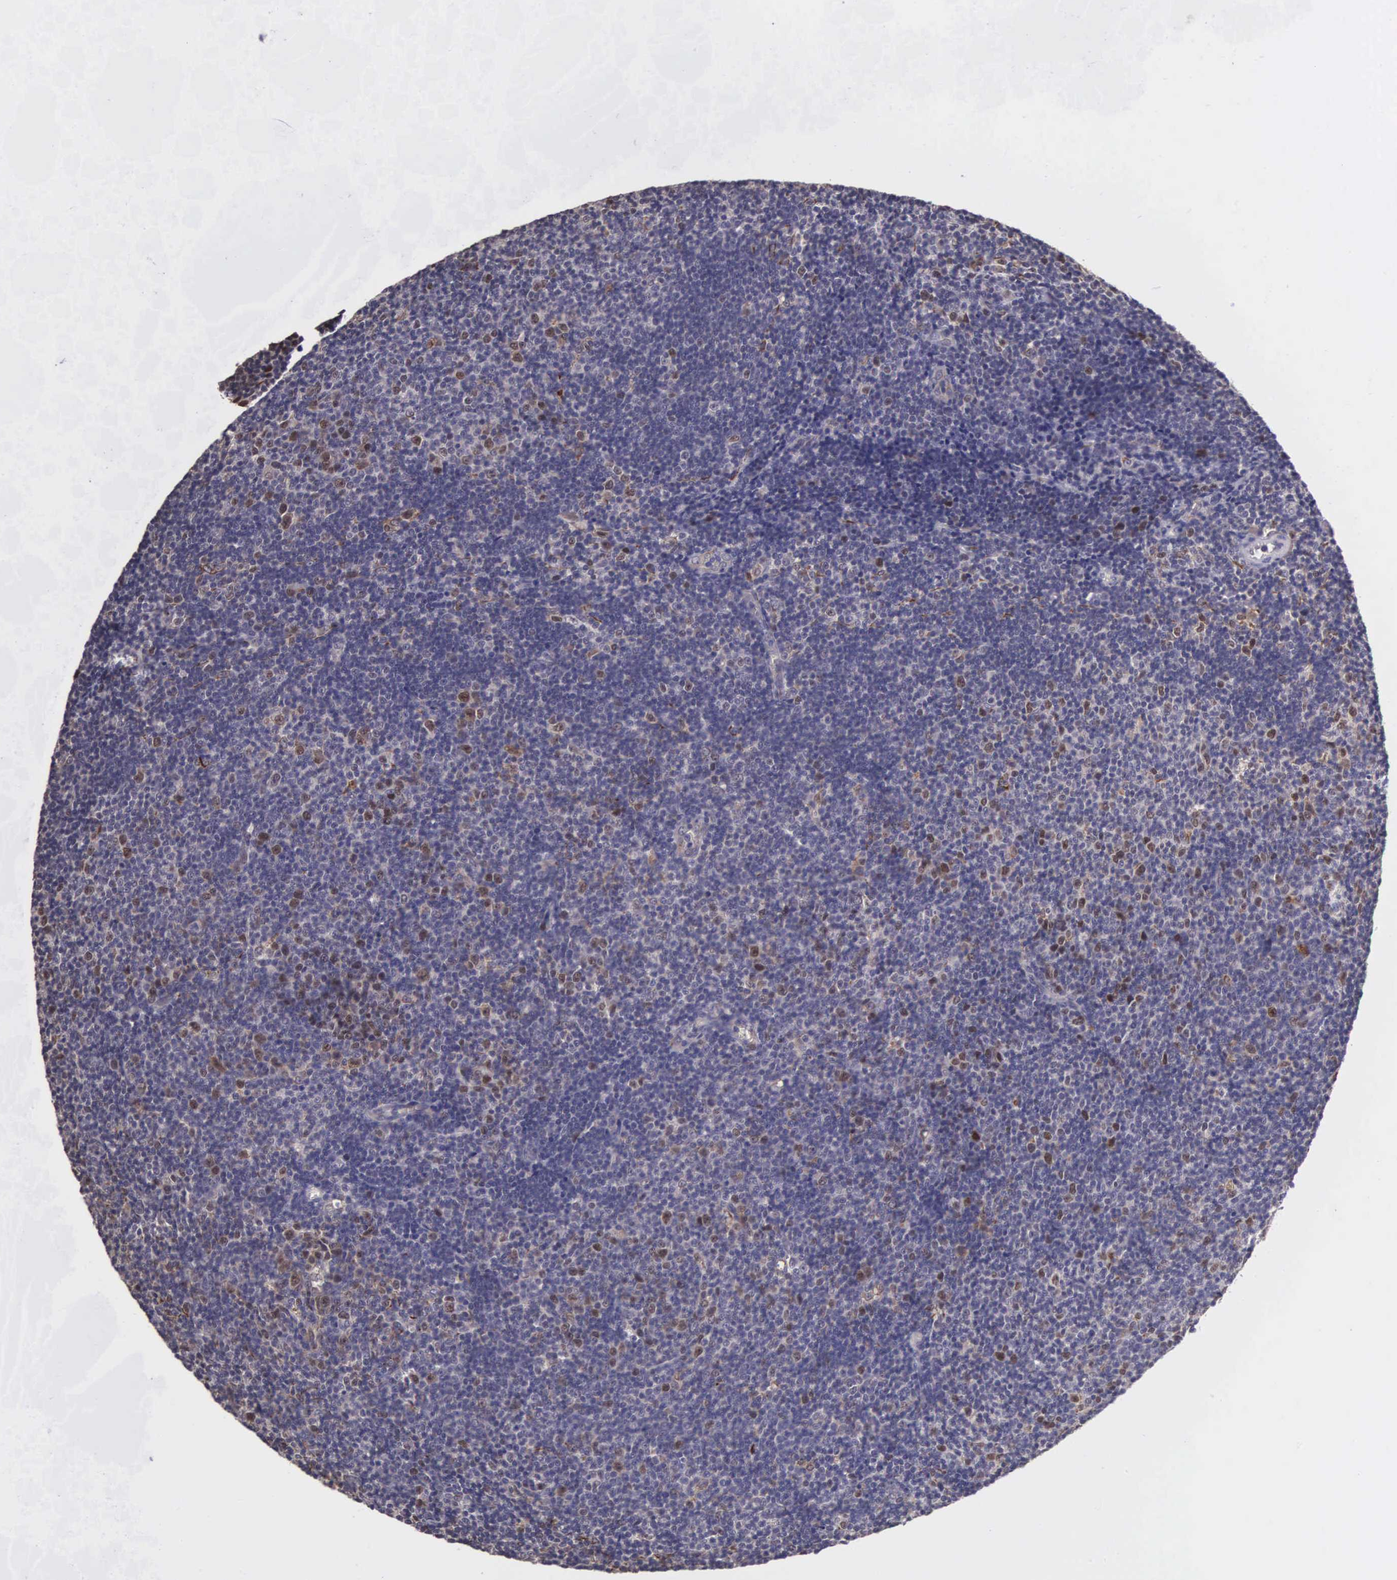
{"staining": {"intensity": "weak", "quantity": "<25%", "location": "nuclear"}, "tissue": "lymphoma", "cell_type": "Tumor cells", "image_type": "cancer", "snomed": [{"axis": "morphology", "description": "Malignant lymphoma, non-Hodgkin's type, Low grade"}, {"axis": "topography", "description": "Lymph node"}], "caption": "This is an IHC photomicrograph of human malignant lymphoma, non-Hodgkin's type (low-grade). There is no staining in tumor cells.", "gene": "CDC45", "patient": {"sex": "male", "age": 49}}